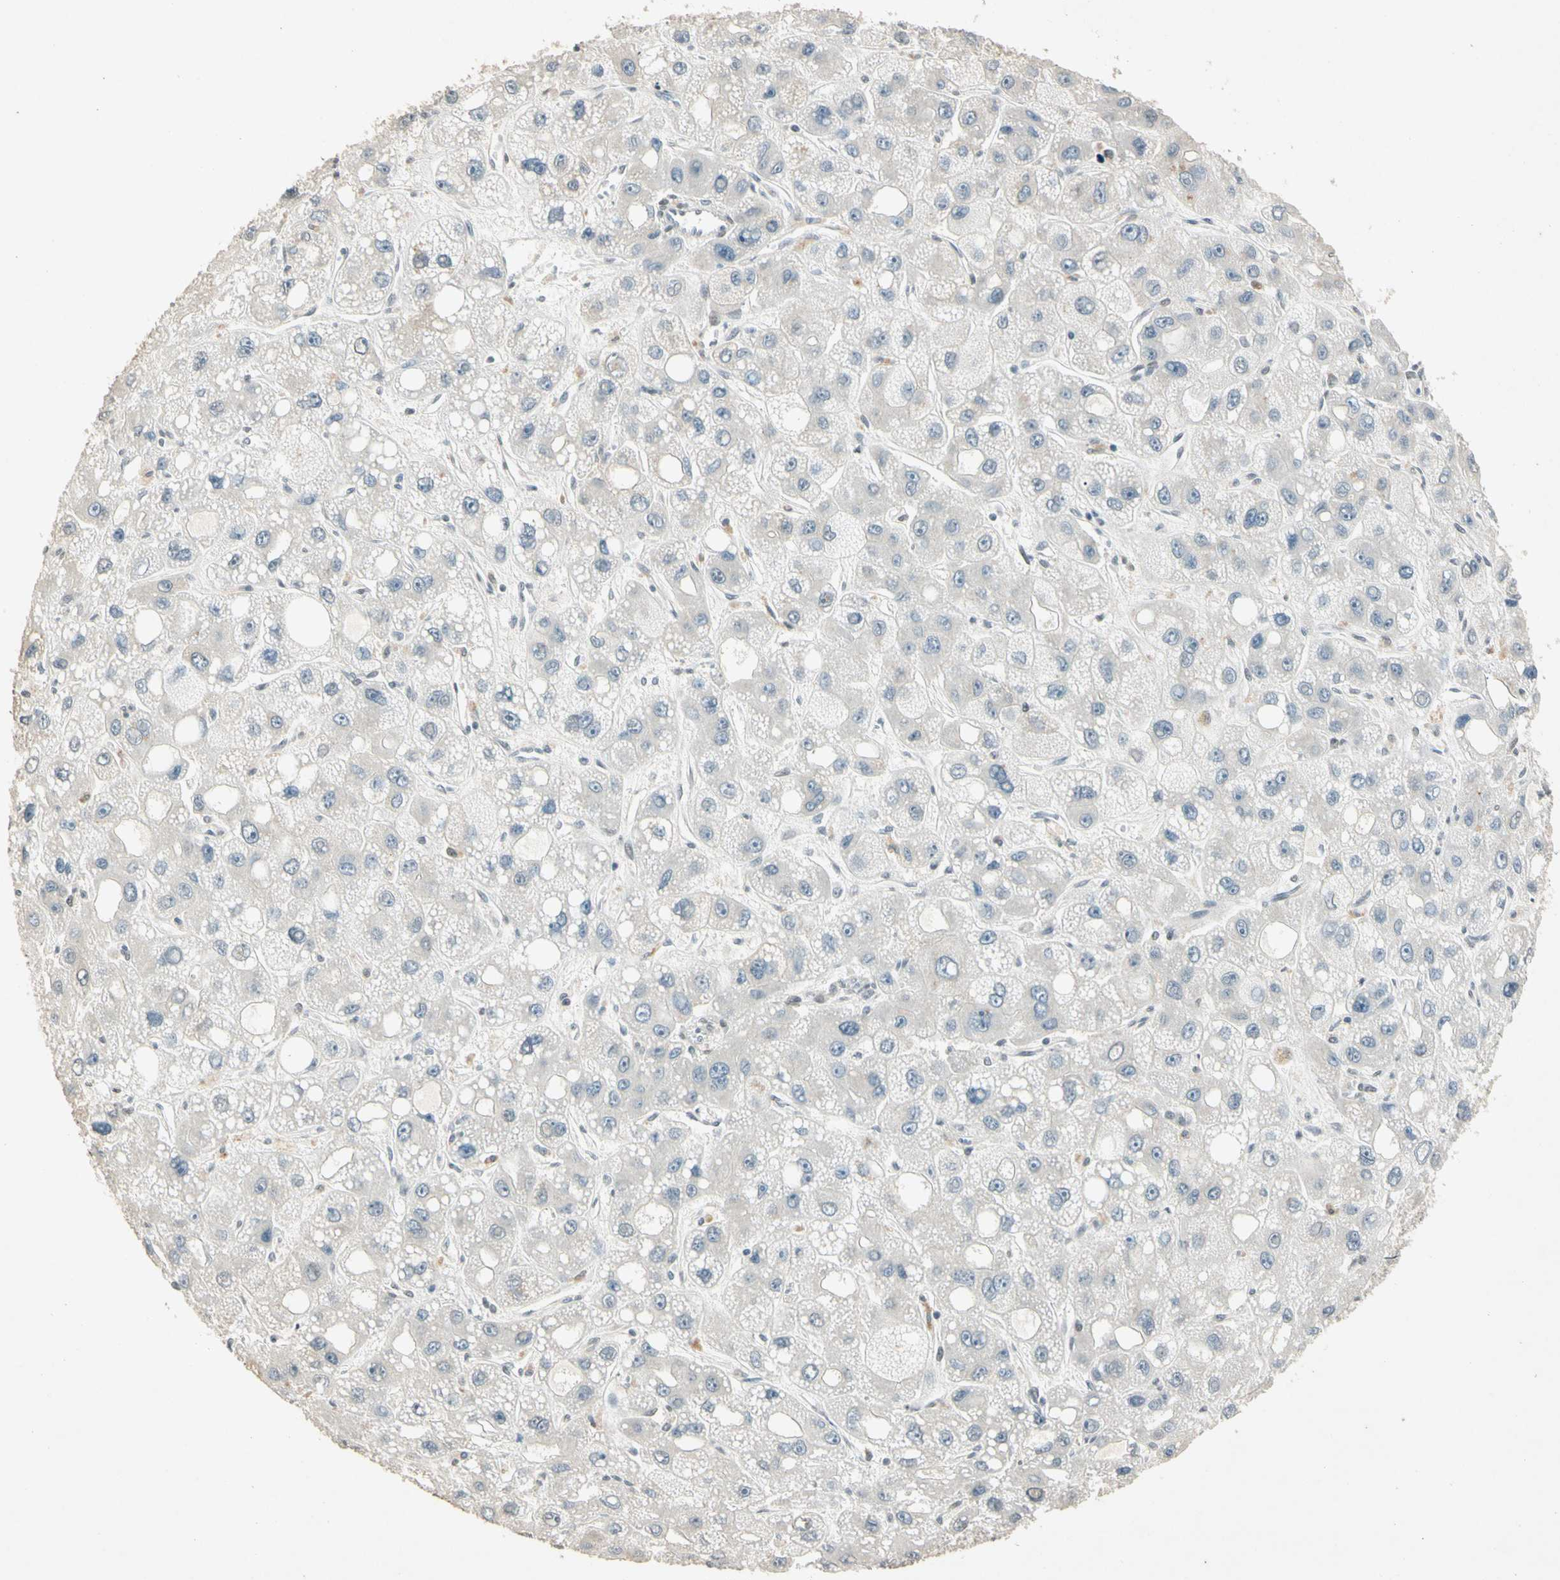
{"staining": {"intensity": "negative", "quantity": "none", "location": "none"}, "tissue": "liver cancer", "cell_type": "Tumor cells", "image_type": "cancer", "snomed": [{"axis": "morphology", "description": "Carcinoma, Hepatocellular, NOS"}, {"axis": "topography", "description": "Liver"}], "caption": "Protein analysis of hepatocellular carcinoma (liver) demonstrates no significant positivity in tumor cells.", "gene": "ZBTB4", "patient": {"sex": "male", "age": 55}}